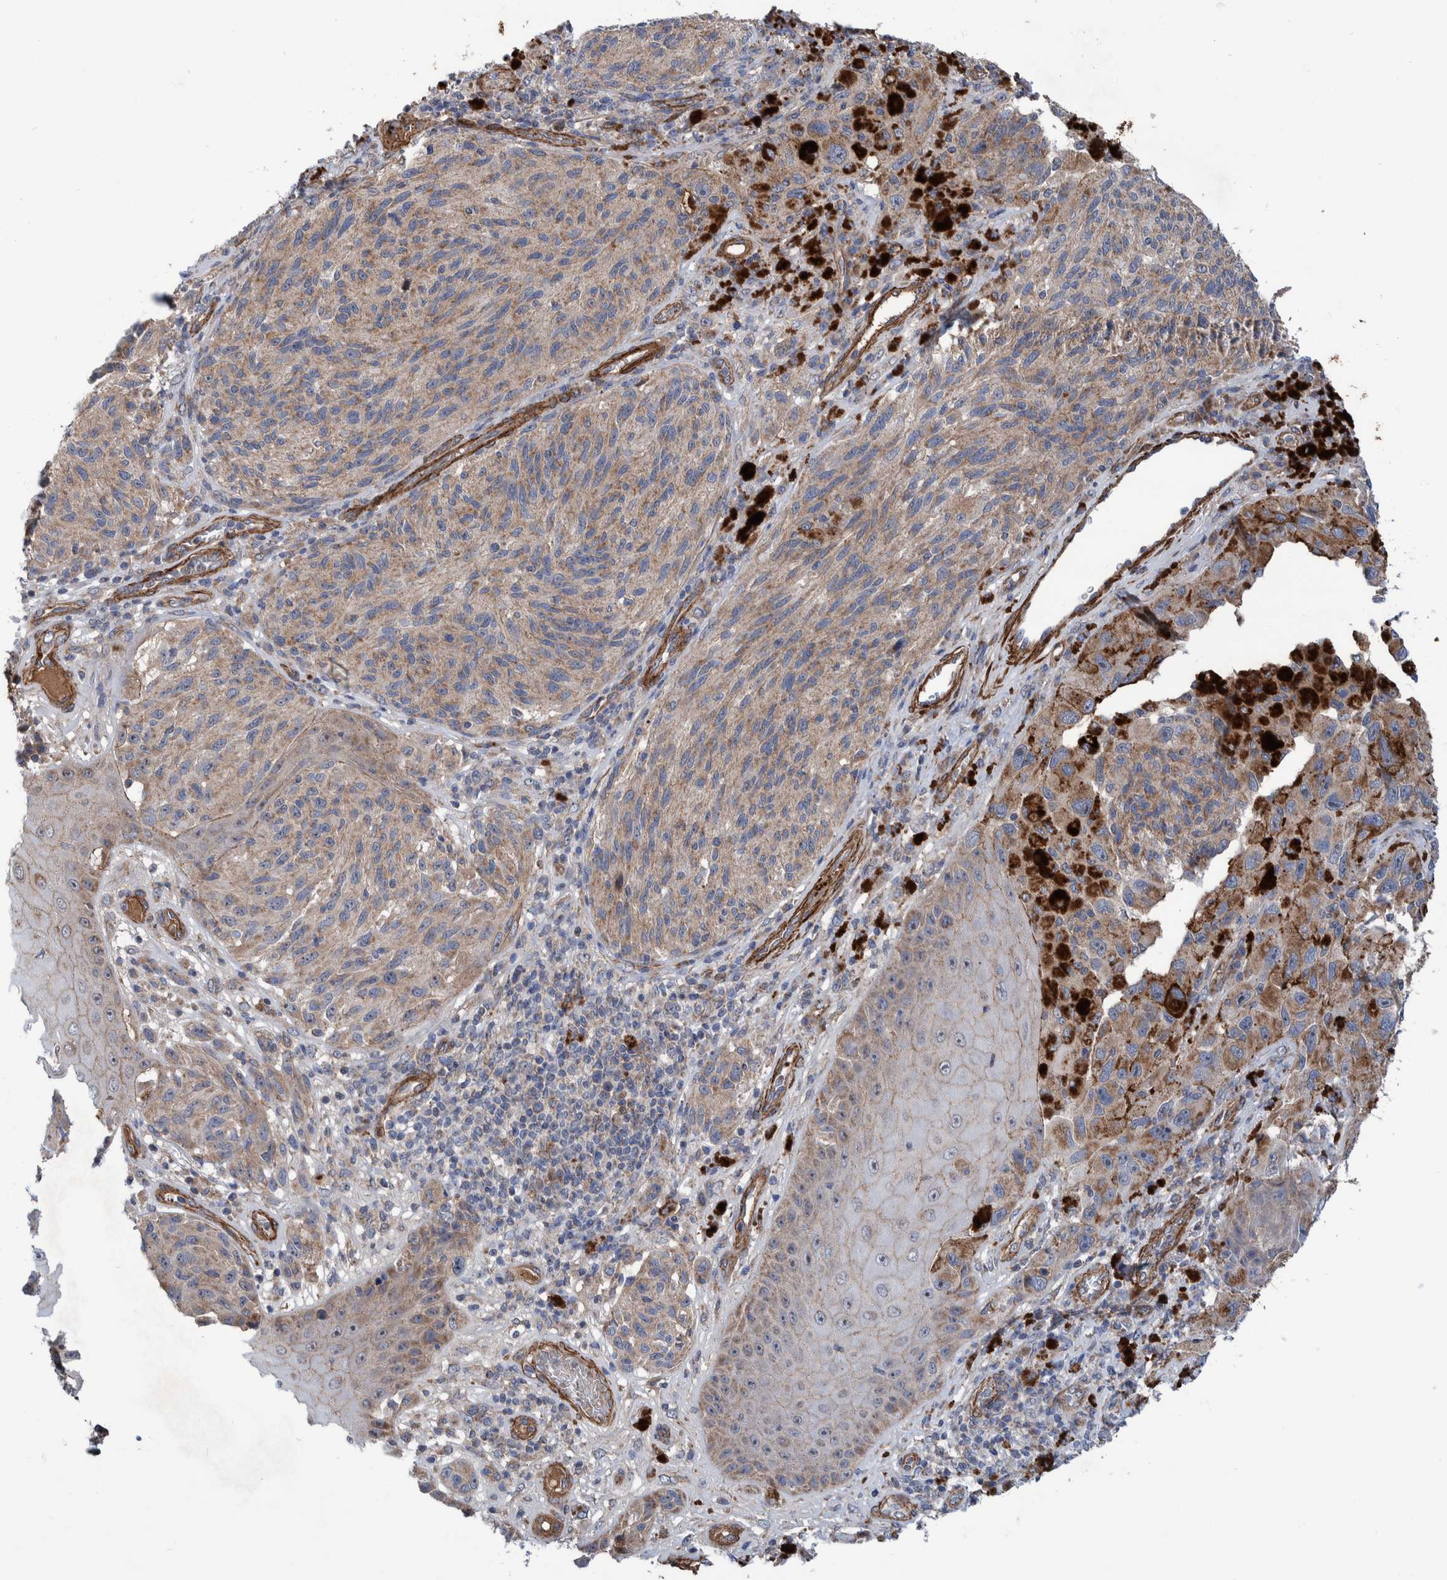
{"staining": {"intensity": "weak", "quantity": "<25%", "location": "cytoplasmic/membranous"}, "tissue": "melanoma", "cell_type": "Tumor cells", "image_type": "cancer", "snomed": [{"axis": "morphology", "description": "Malignant melanoma, NOS"}, {"axis": "topography", "description": "Skin"}], "caption": "High magnification brightfield microscopy of malignant melanoma stained with DAB (brown) and counterstained with hematoxylin (blue): tumor cells show no significant positivity. (DAB (3,3'-diaminobenzidine) immunohistochemistry with hematoxylin counter stain).", "gene": "SLC25A10", "patient": {"sex": "female", "age": 73}}